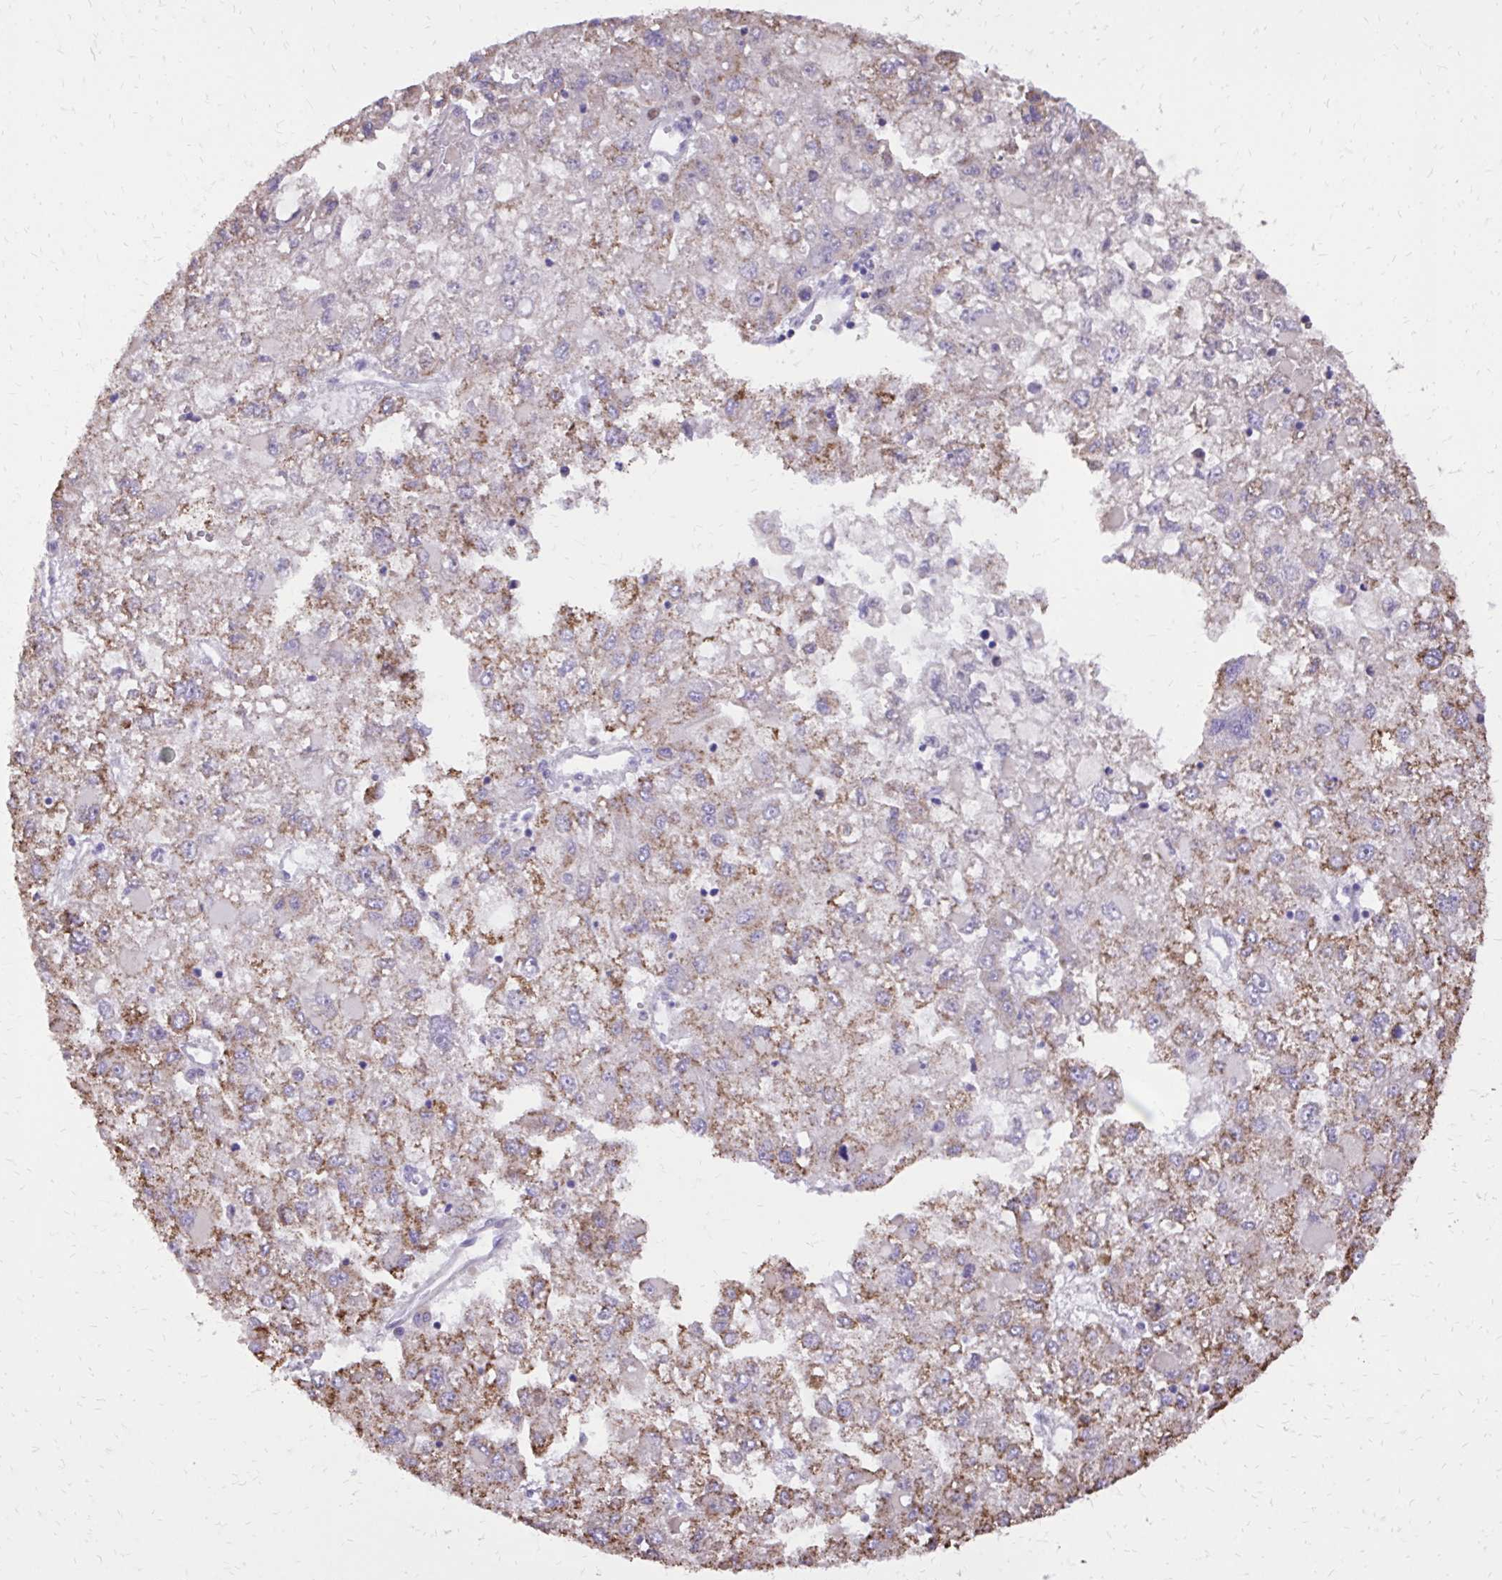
{"staining": {"intensity": "moderate", "quantity": "25%-75%", "location": "cytoplasmic/membranous"}, "tissue": "liver cancer", "cell_type": "Tumor cells", "image_type": "cancer", "snomed": [{"axis": "morphology", "description": "Carcinoma, Hepatocellular, NOS"}, {"axis": "topography", "description": "Liver"}], "caption": "Immunohistochemical staining of human liver hepatocellular carcinoma demonstrates moderate cytoplasmic/membranous protein positivity in about 25%-75% of tumor cells.", "gene": "CAT", "patient": {"sex": "male", "age": 40}}